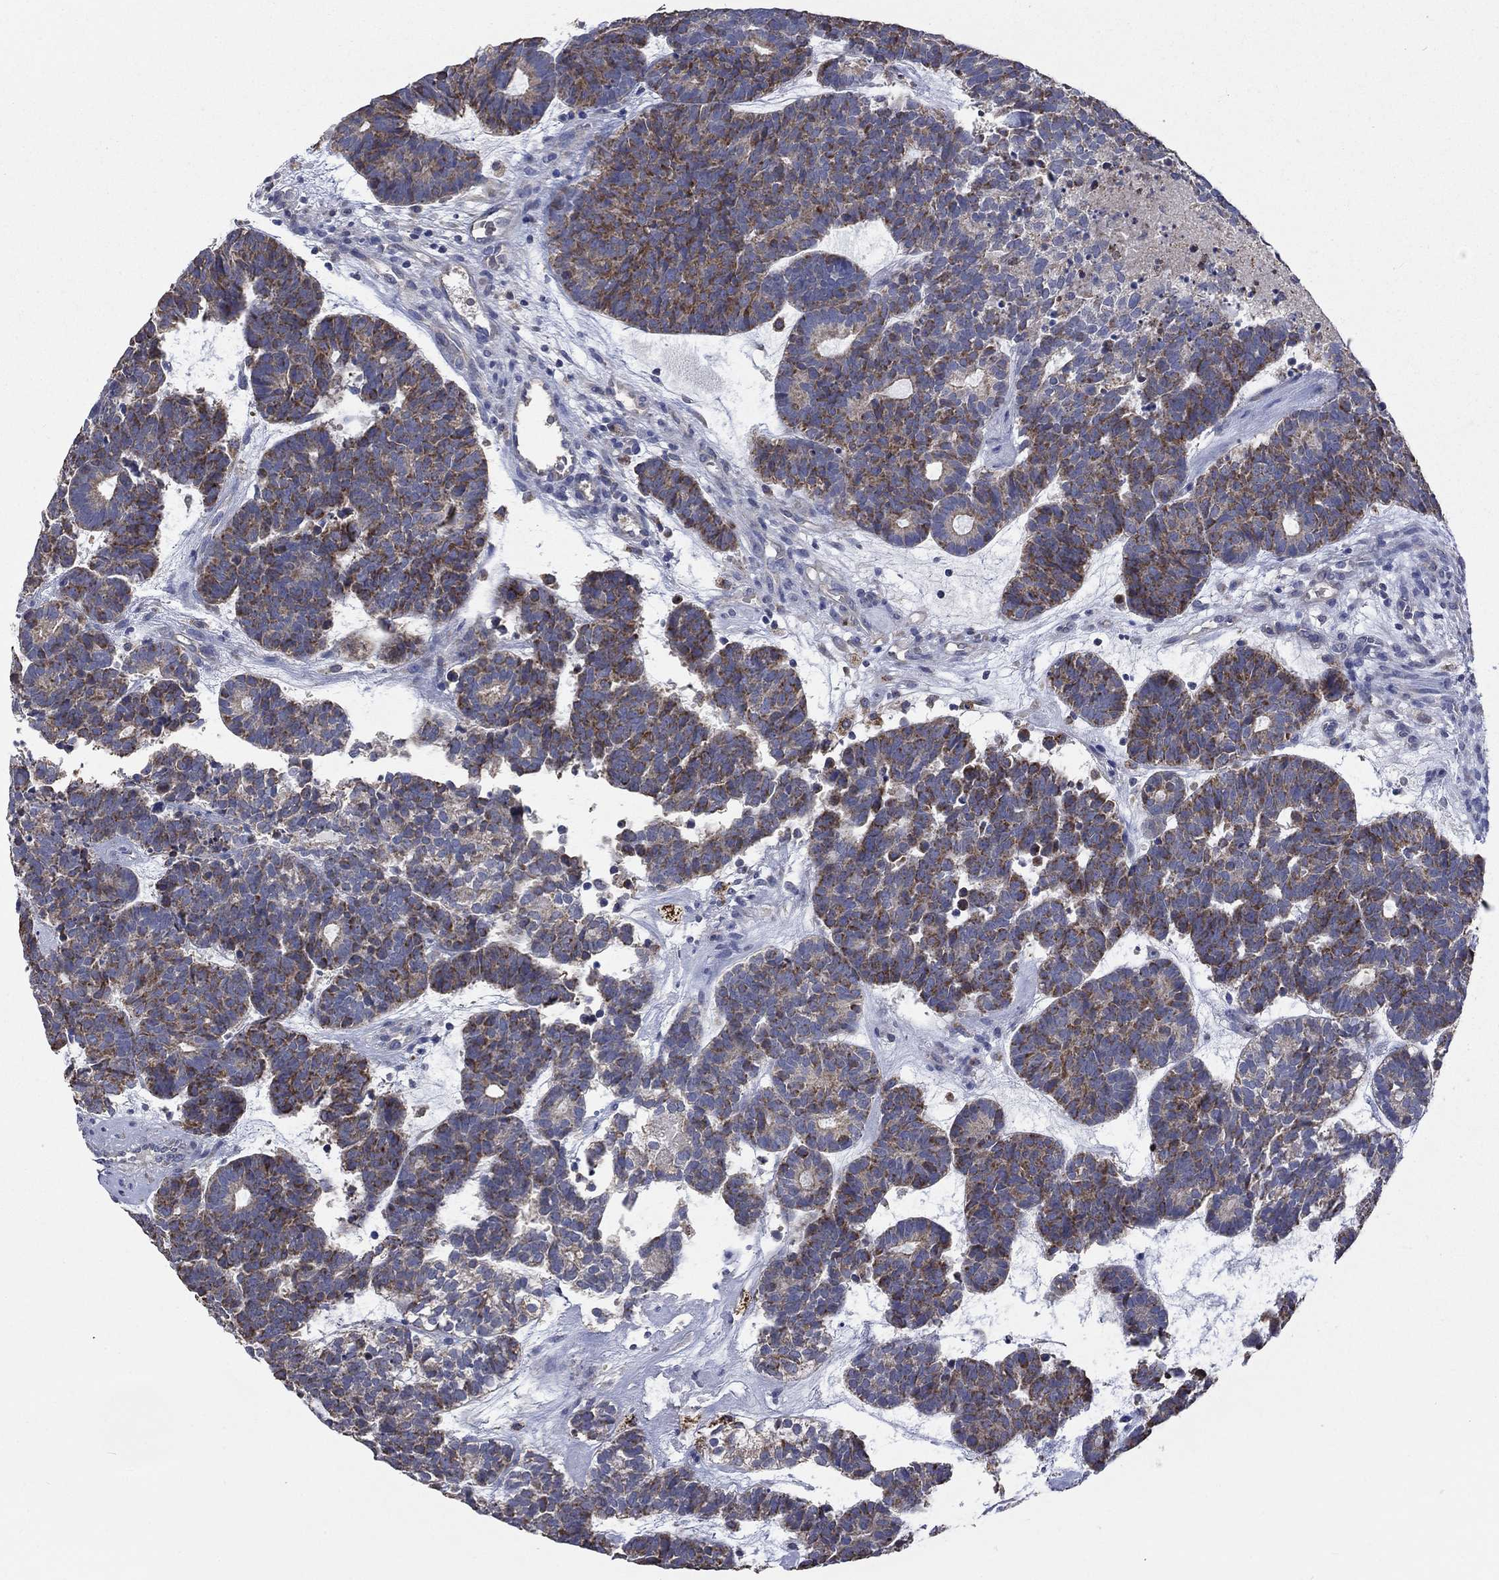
{"staining": {"intensity": "moderate", "quantity": ">75%", "location": "cytoplasmic/membranous"}, "tissue": "head and neck cancer", "cell_type": "Tumor cells", "image_type": "cancer", "snomed": [{"axis": "morphology", "description": "Adenocarcinoma, NOS"}, {"axis": "topography", "description": "Head-Neck"}], "caption": "Protein staining of head and neck cancer tissue reveals moderate cytoplasmic/membranous staining in approximately >75% of tumor cells.", "gene": "UGT8", "patient": {"sex": "female", "age": 81}}